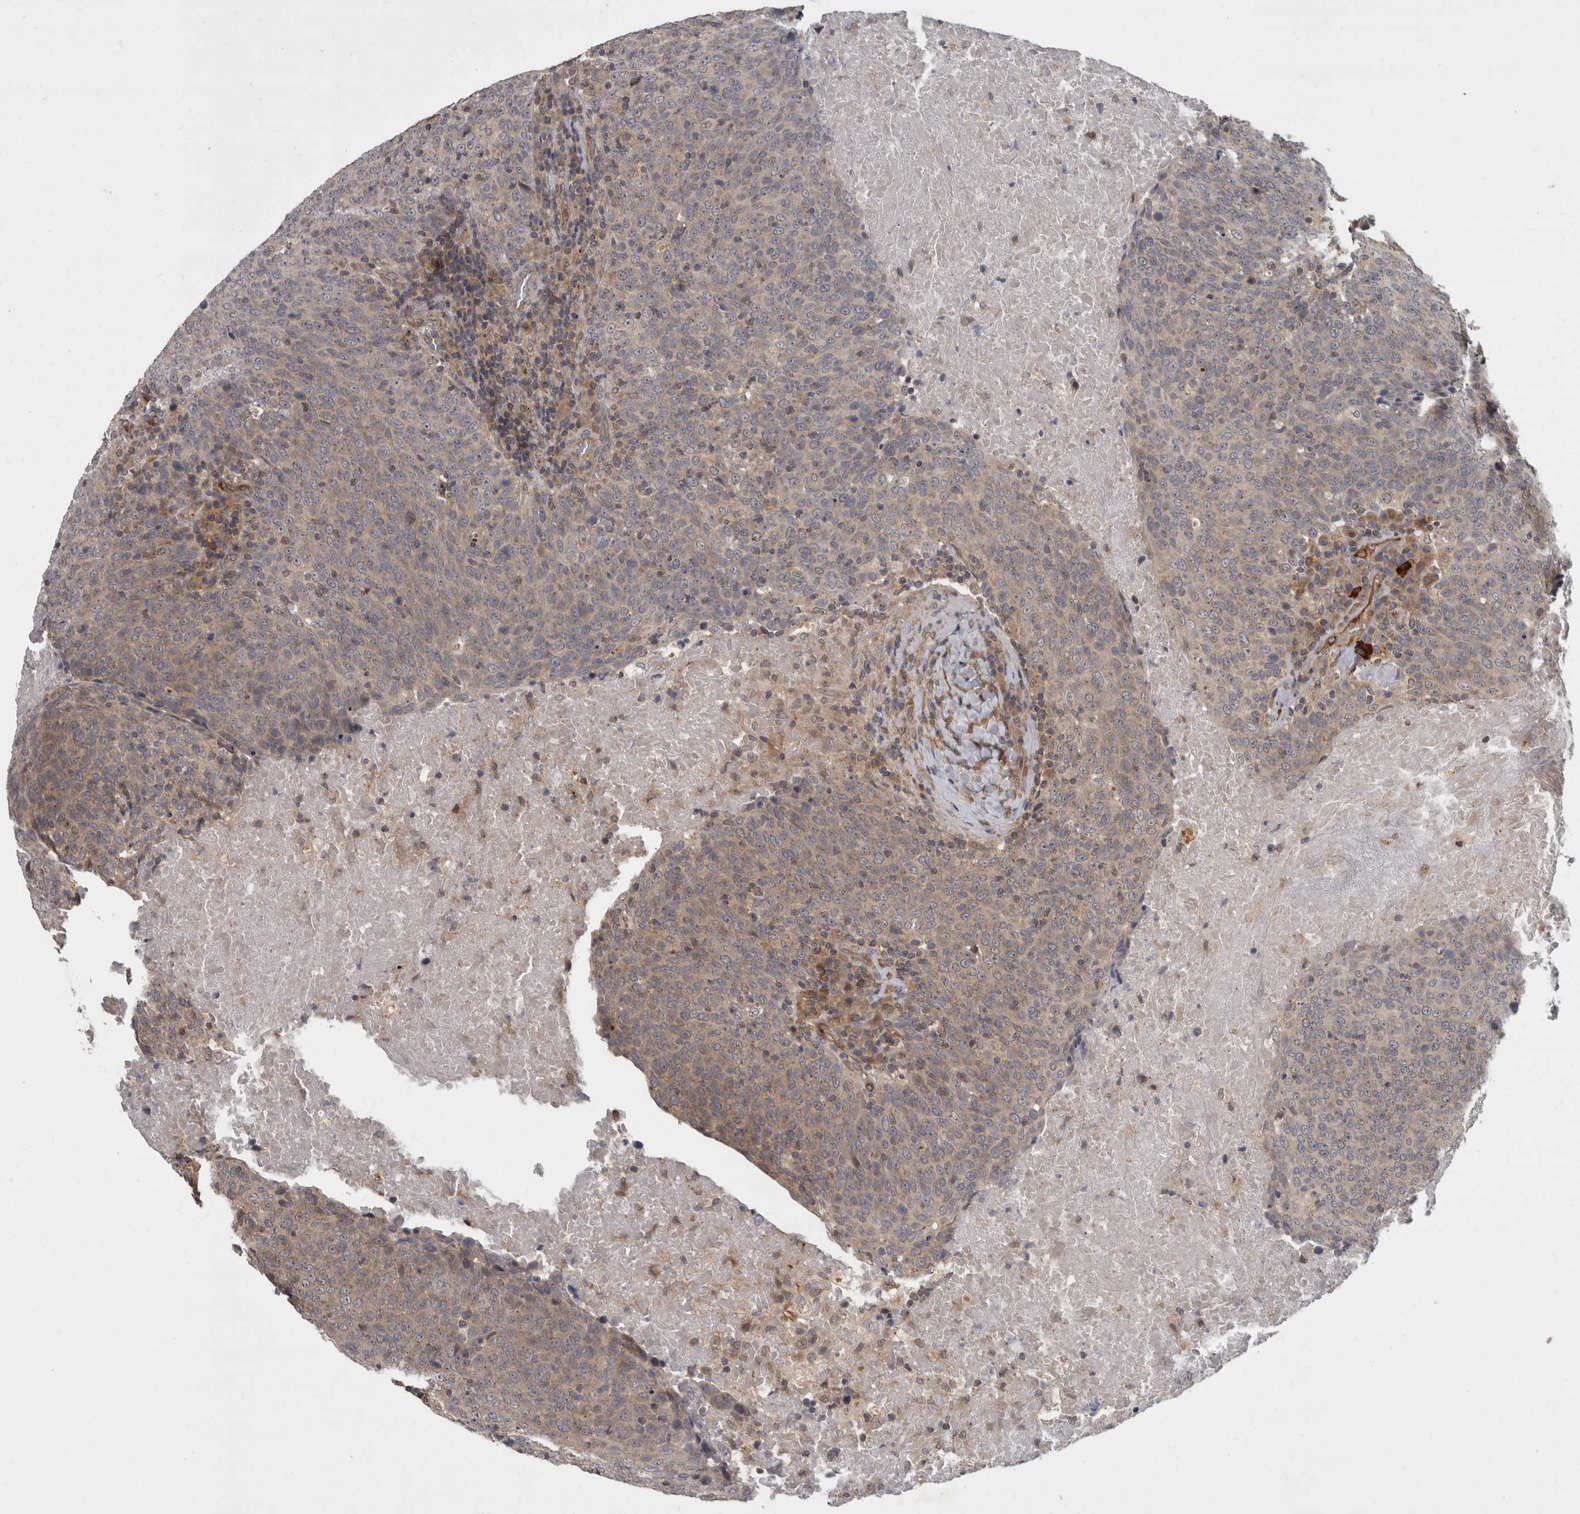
{"staining": {"intensity": "weak", "quantity": "<25%", "location": "cytoplasmic/membranous"}, "tissue": "head and neck cancer", "cell_type": "Tumor cells", "image_type": "cancer", "snomed": [{"axis": "morphology", "description": "Squamous cell carcinoma, NOS"}, {"axis": "morphology", "description": "Squamous cell carcinoma, metastatic, NOS"}, {"axis": "topography", "description": "Lymph node"}, {"axis": "topography", "description": "Head-Neck"}], "caption": "There is no significant expression in tumor cells of head and neck squamous cell carcinoma.", "gene": "VEGFD", "patient": {"sex": "male", "age": 62}}